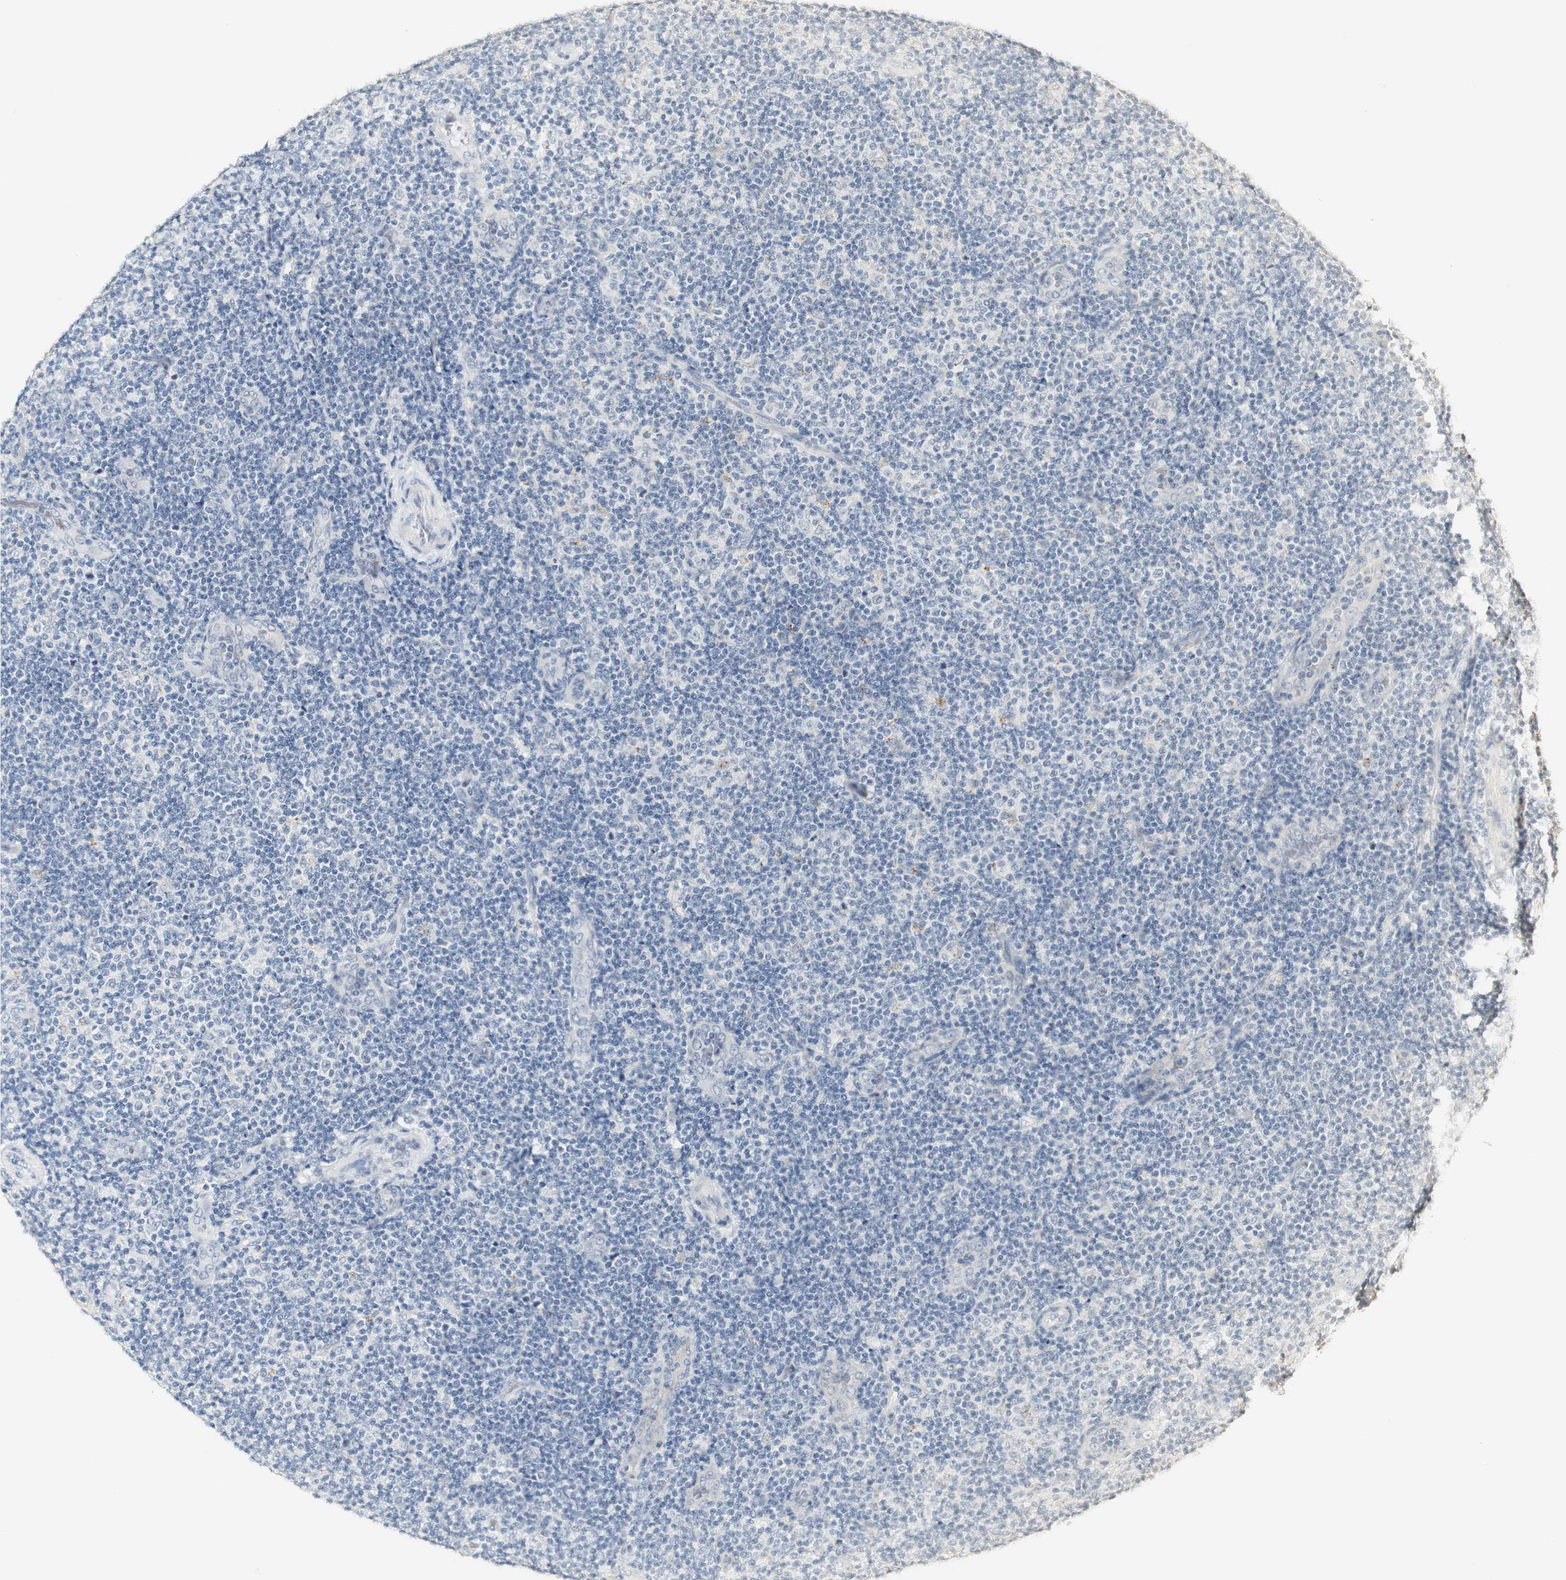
{"staining": {"intensity": "negative", "quantity": "none", "location": "none"}, "tissue": "lymphoma", "cell_type": "Tumor cells", "image_type": "cancer", "snomed": [{"axis": "morphology", "description": "Malignant lymphoma, non-Hodgkin's type, Low grade"}, {"axis": "topography", "description": "Lymph node"}], "caption": "Tumor cells show no significant expression in lymphoma. (DAB (3,3'-diaminobenzidine) IHC with hematoxylin counter stain).", "gene": "SYT7", "patient": {"sex": "male", "age": 83}}